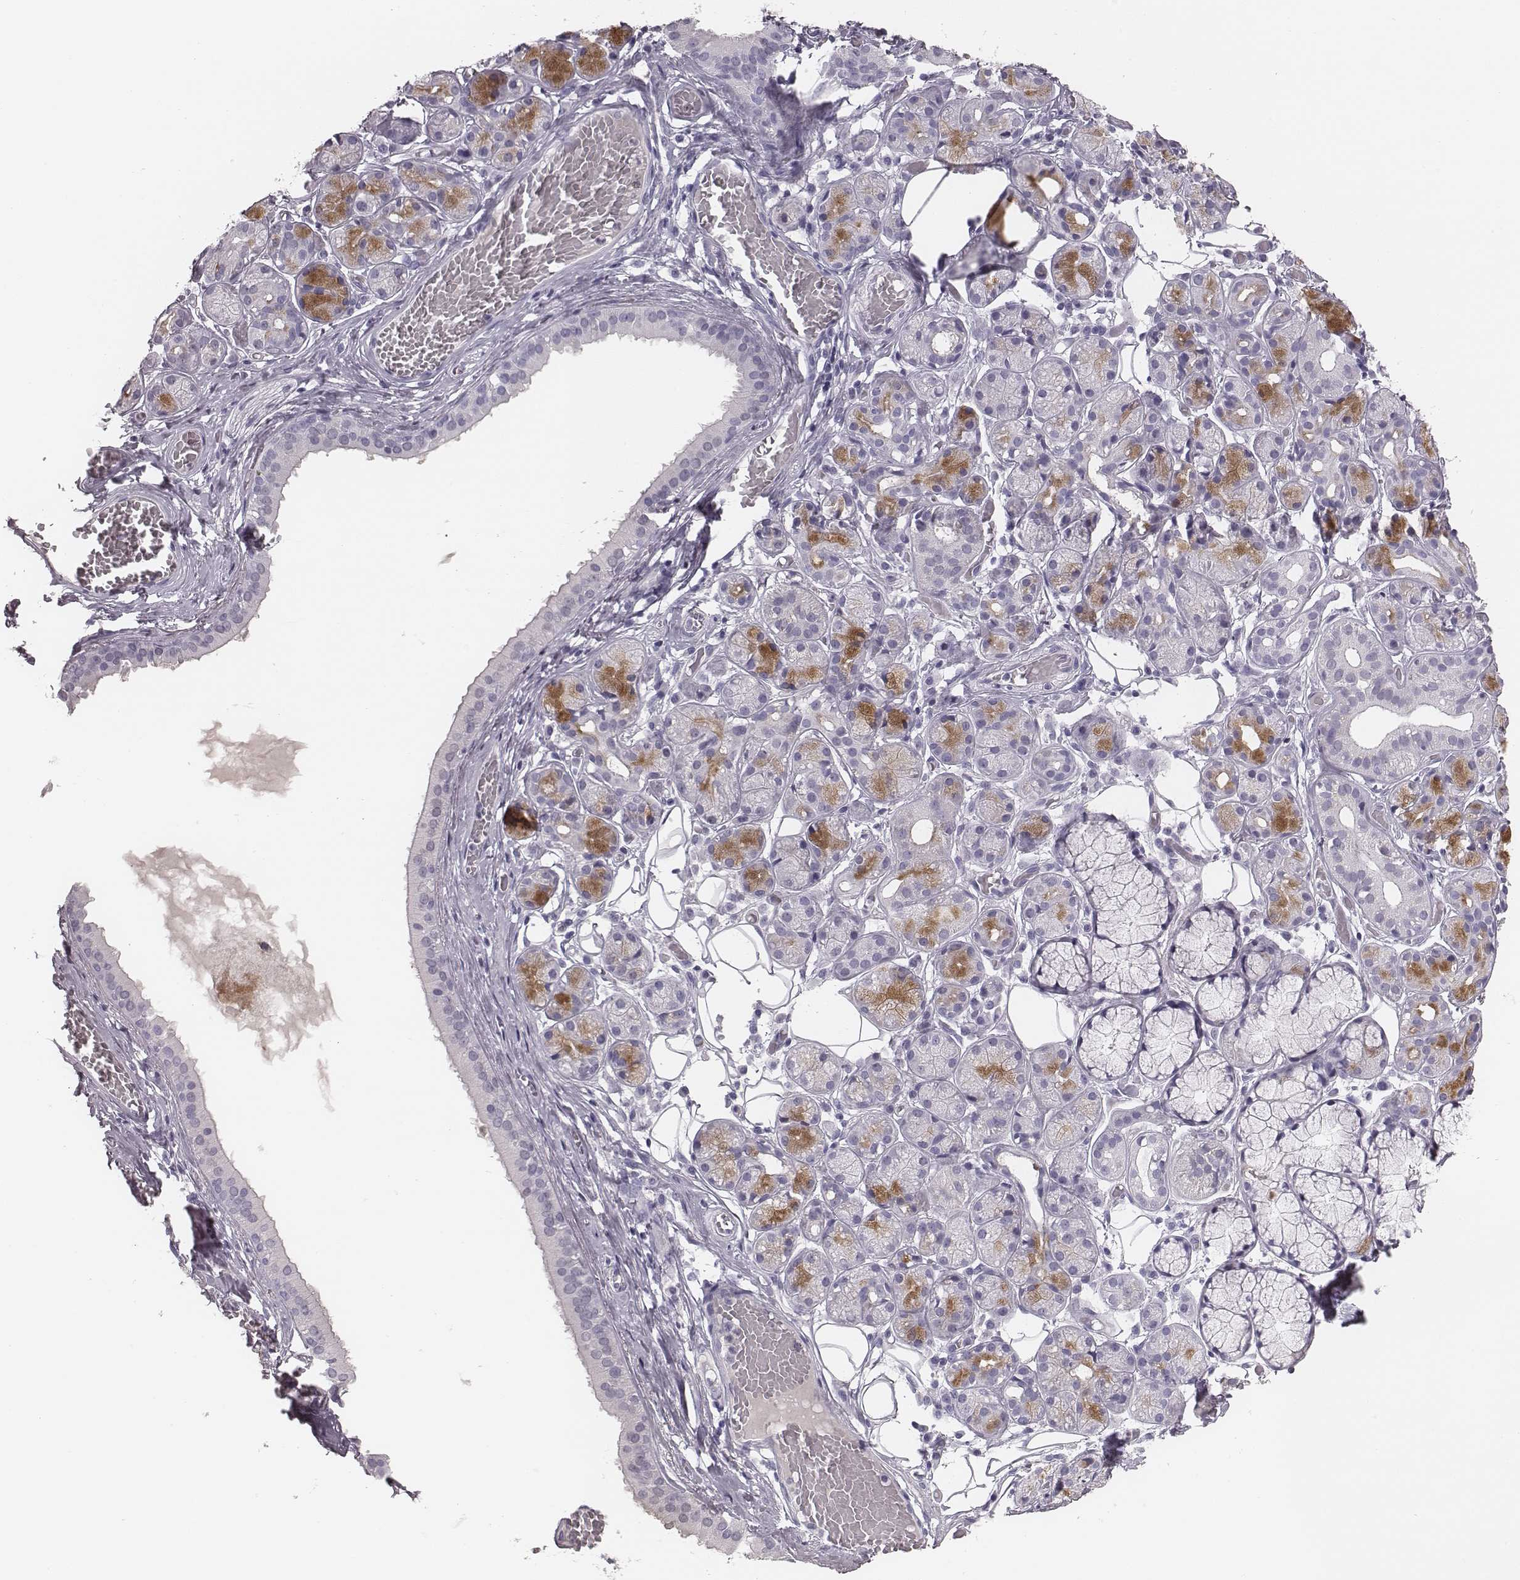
{"staining": {"intensity": "moderate", "quantity": "<25%", "location": "cytoplasmic/membranous"}, "tissue": "salivary gland", "cell_type": "Glandular cells", "image_type": "normal", "snomed": [{"axis": "morphology", "description": "Normal tissue, NOS"}, {"axis": "topography", "description": "Salivary gland"}, {"axis": "topography", "description": "Peripheral nerve tissue"}], "caption": "An immunohistochemistry histopathology image of normal tissue is shown. Protein staining in brown labels moderate cytoplasmic/membranous positivity in salivary gland within glandular cells. The staining was performed using DAB (3,3'-diaminobenzidine) to visualize the protein expression in brown, while the nuclei were stained in blue with hematoxylin (Magnification: 20x).", "gene": "CSH1", "patient": {"sex": "male", "age": 71}}